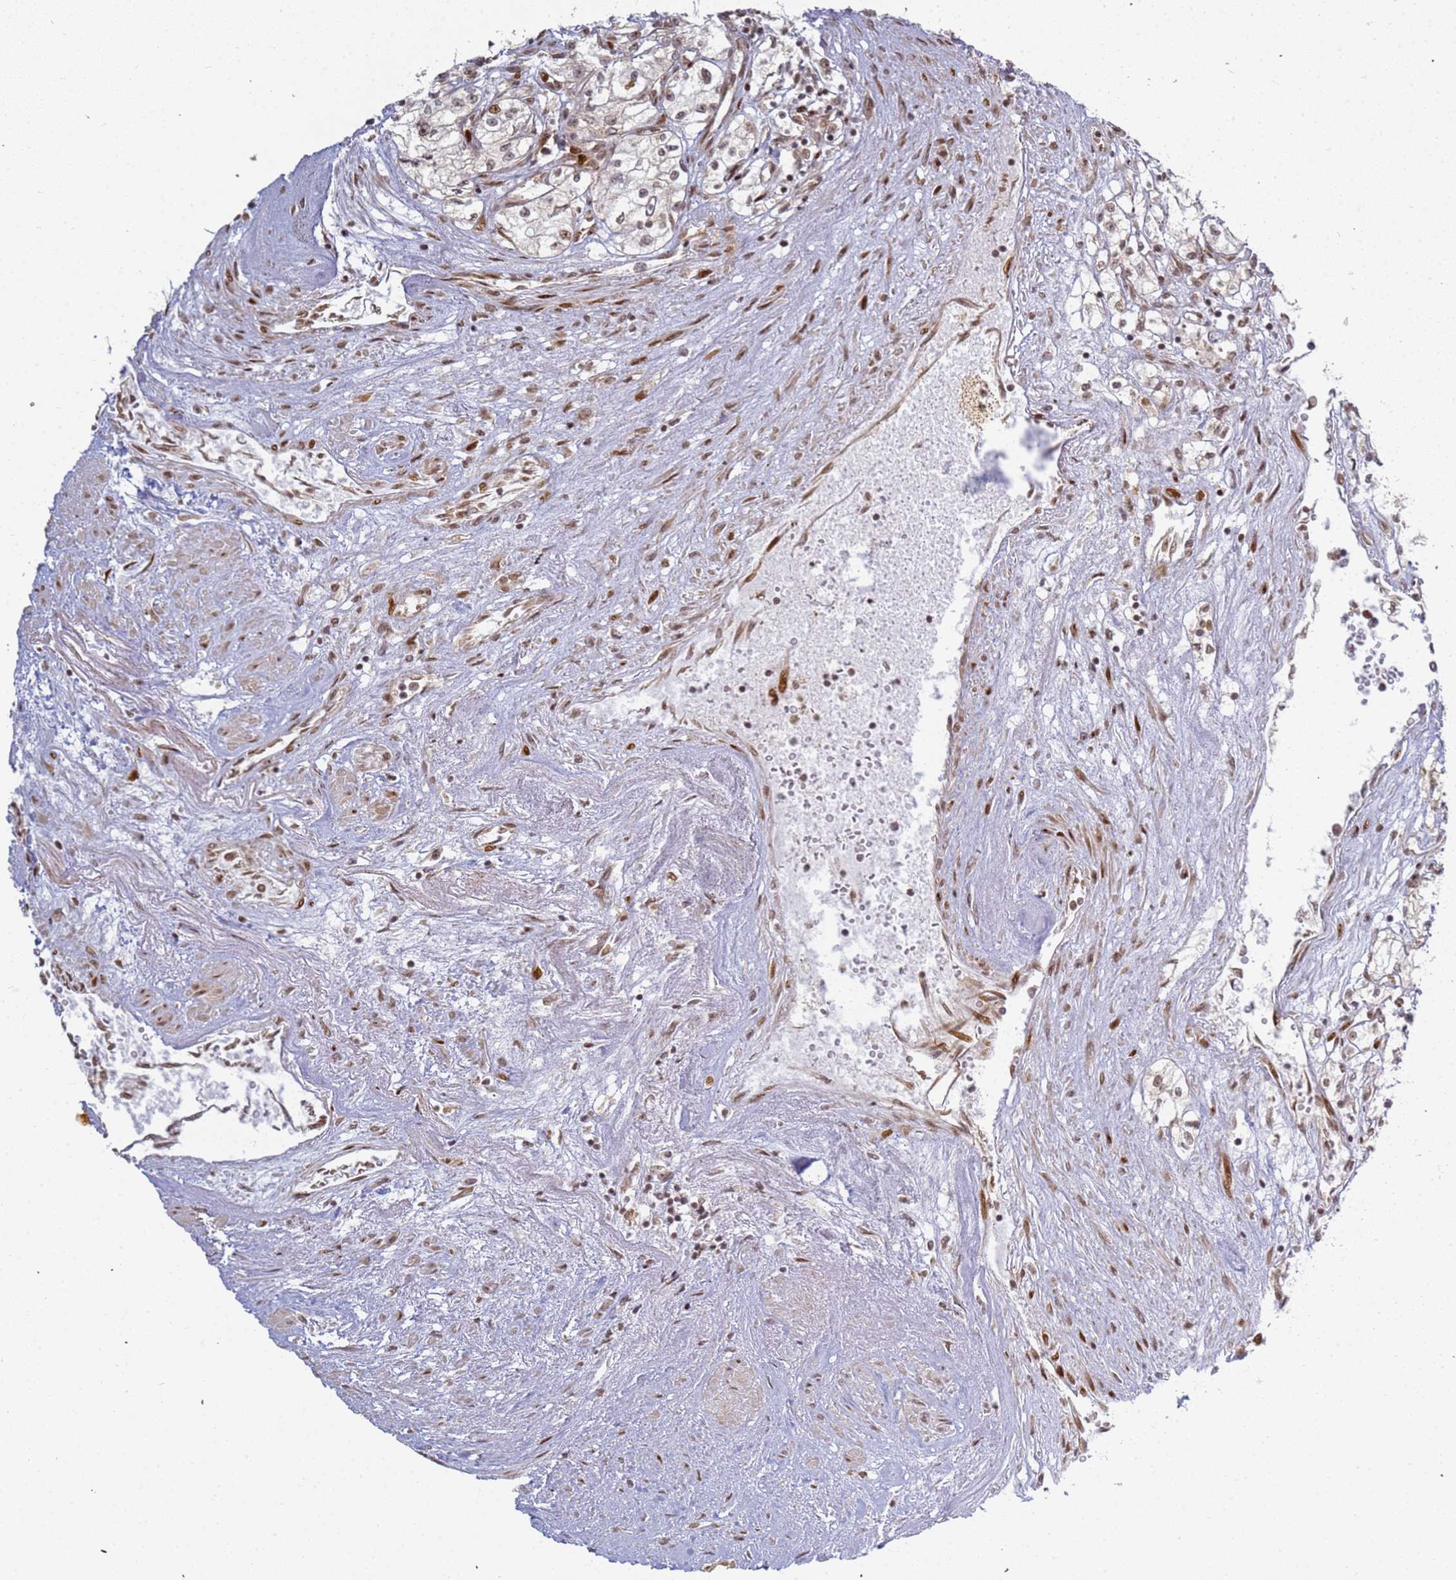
{"staining": {"intensity": "weak", "quantity": "25%-75%", "location": "nuclear"}, "tissue": "renal cancer", "cell_type": "Tumor cells", "image_type": "cancer", "snomed": [{"axis": "morphology", "description": "Adenocarcinoma, NOS"}, {"axis": "topography", "description": "Kidney"}], "caption": "Renal cancer (adenocarcinoma) stained with DAB (3,3'-diaminobenzidine) immunohistochemistry (IHC) exhibits low levels of weak nuclear staining in approximately 25%-75% of tumor cells.", "gene": "ABCA2", "patient": {"sex": "male", "age": 59}}